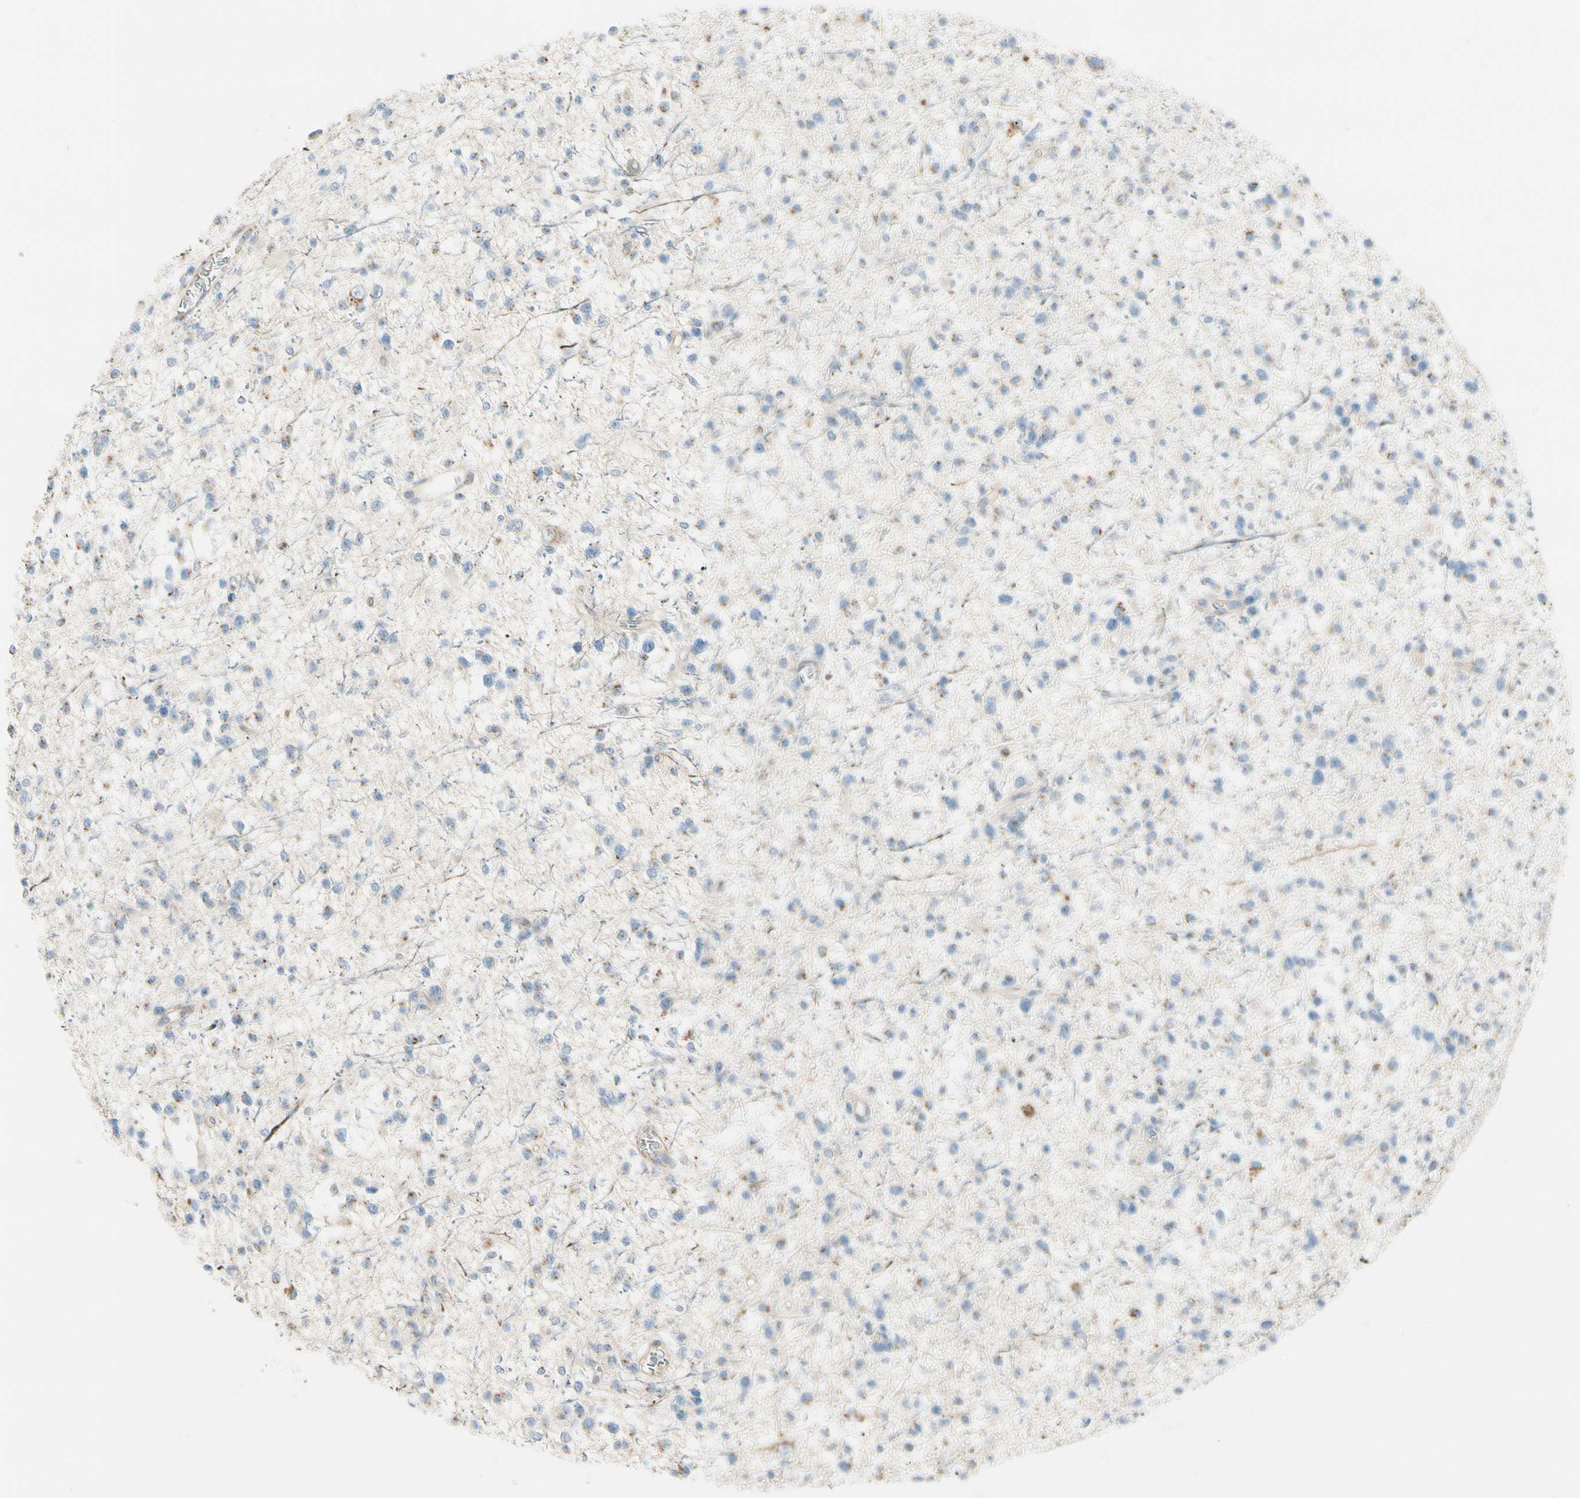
{"staining": {"intensity": "weak", "quantity": "<25%", "location": "cytoplasmic/membranous"}, "tissue": "glioma", "cell_type": "Tumor cells", "image_type": "cancer", "snomed": [{"axis": "morphology", "description": "Glioma, malignant, Low grade"}, {"axis": "topography", "description": "Brain"}], "caption": "Tumor cells are negative for protein expression in human malignant low-grade glioma.", "gene": "ABCA3", "patient": {"sex": "female", "age": 22}}